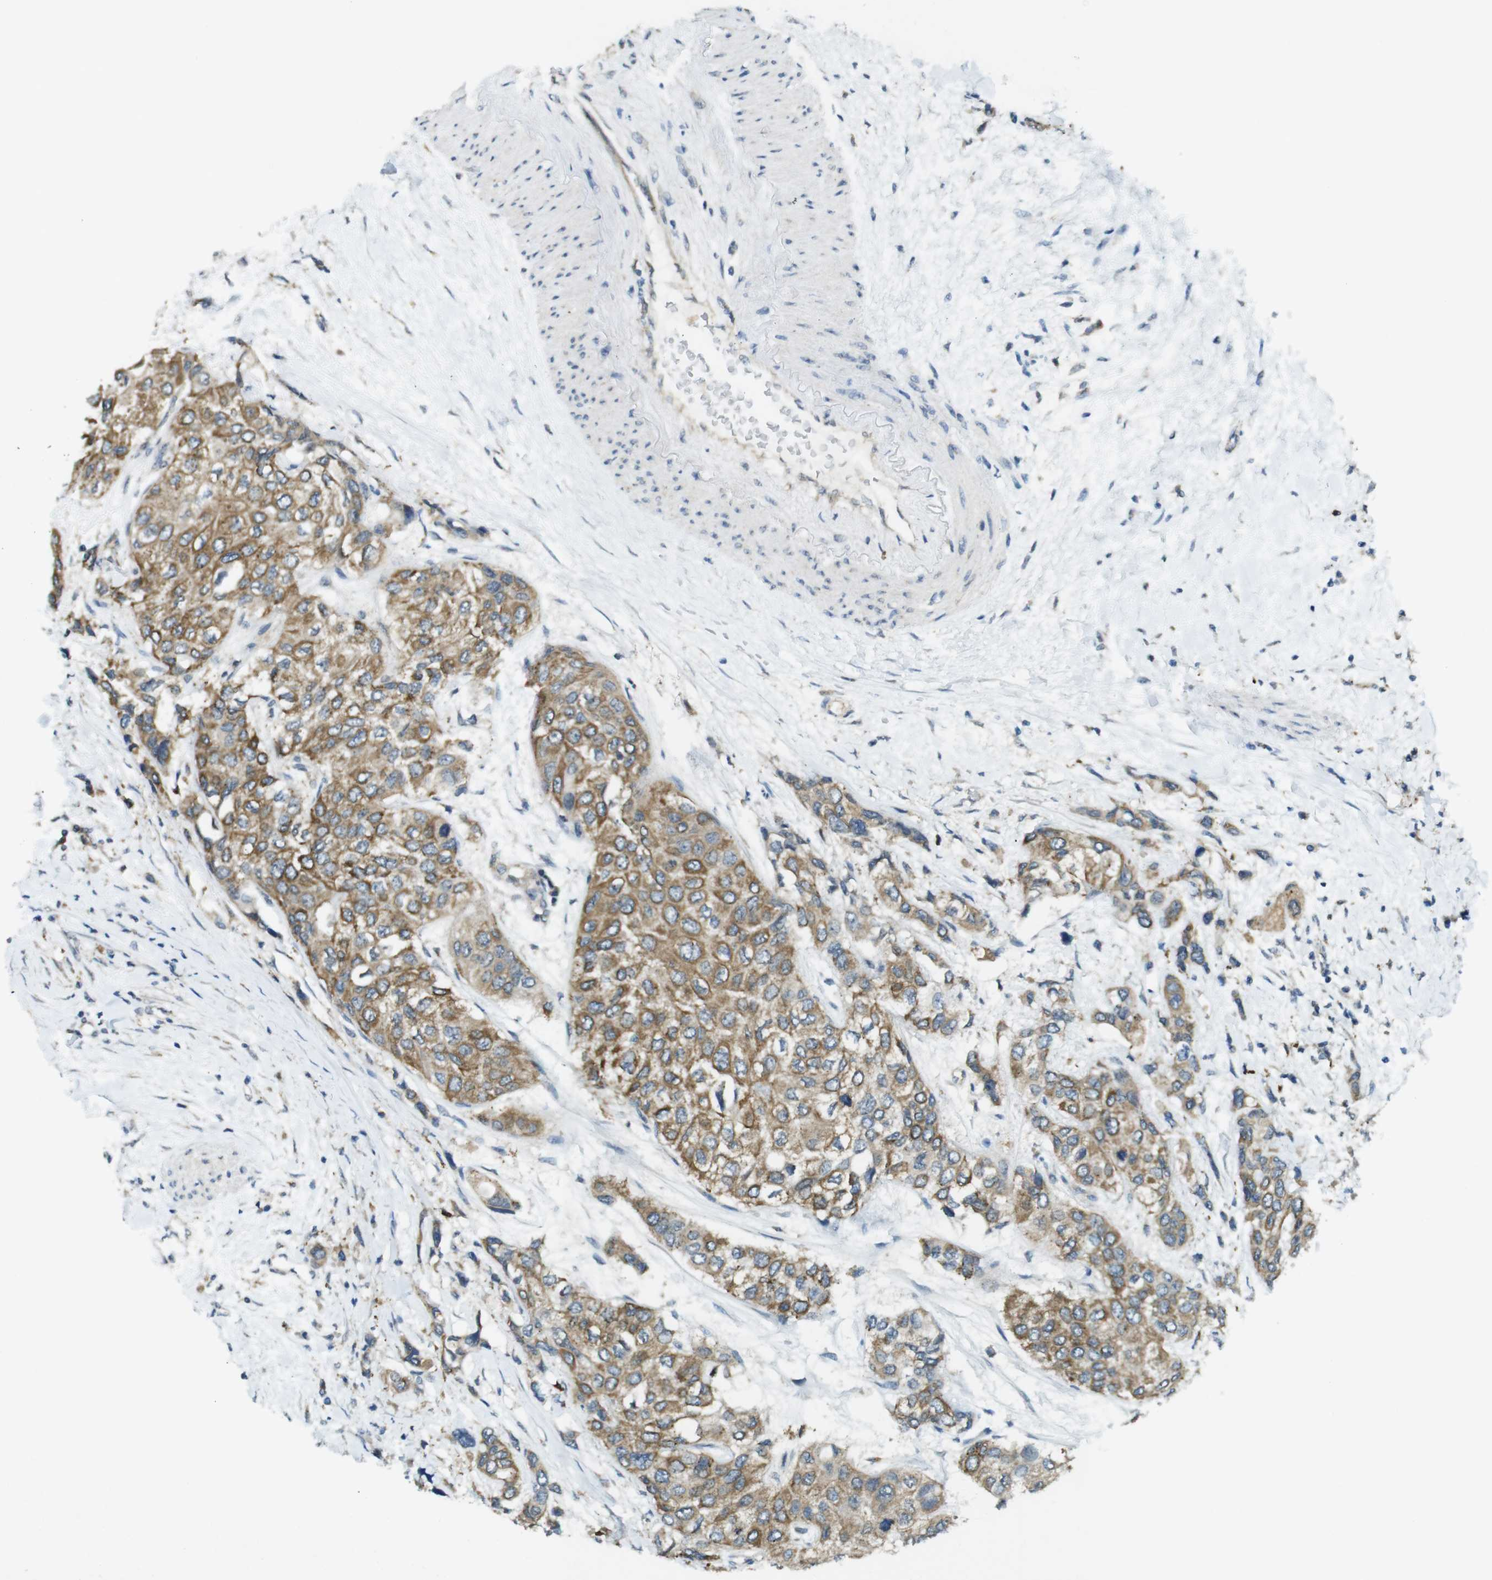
{"staining": {"intensity": "moderate", "quantity": ">75%", "location": "cytoplasmic/membranous"}, "tissue": "urothelial cancer", "cell_type": "Tumor cells", "image_type": "cancer", "snomed": [{"axis": "morphology", "description": "Urothelial carcinoma, High grade"}, {"axis": "topography", "description": "Urinary bladder"}], "caption": "Human high-grade urothelial carcinoma stained for a protein (brown) shows moderate cytoplasmic/membranous positive expression in approximately >75% of tumor cells.", "gene": "BRI3BP", "patient": {"sex": "female", "age": 56}}